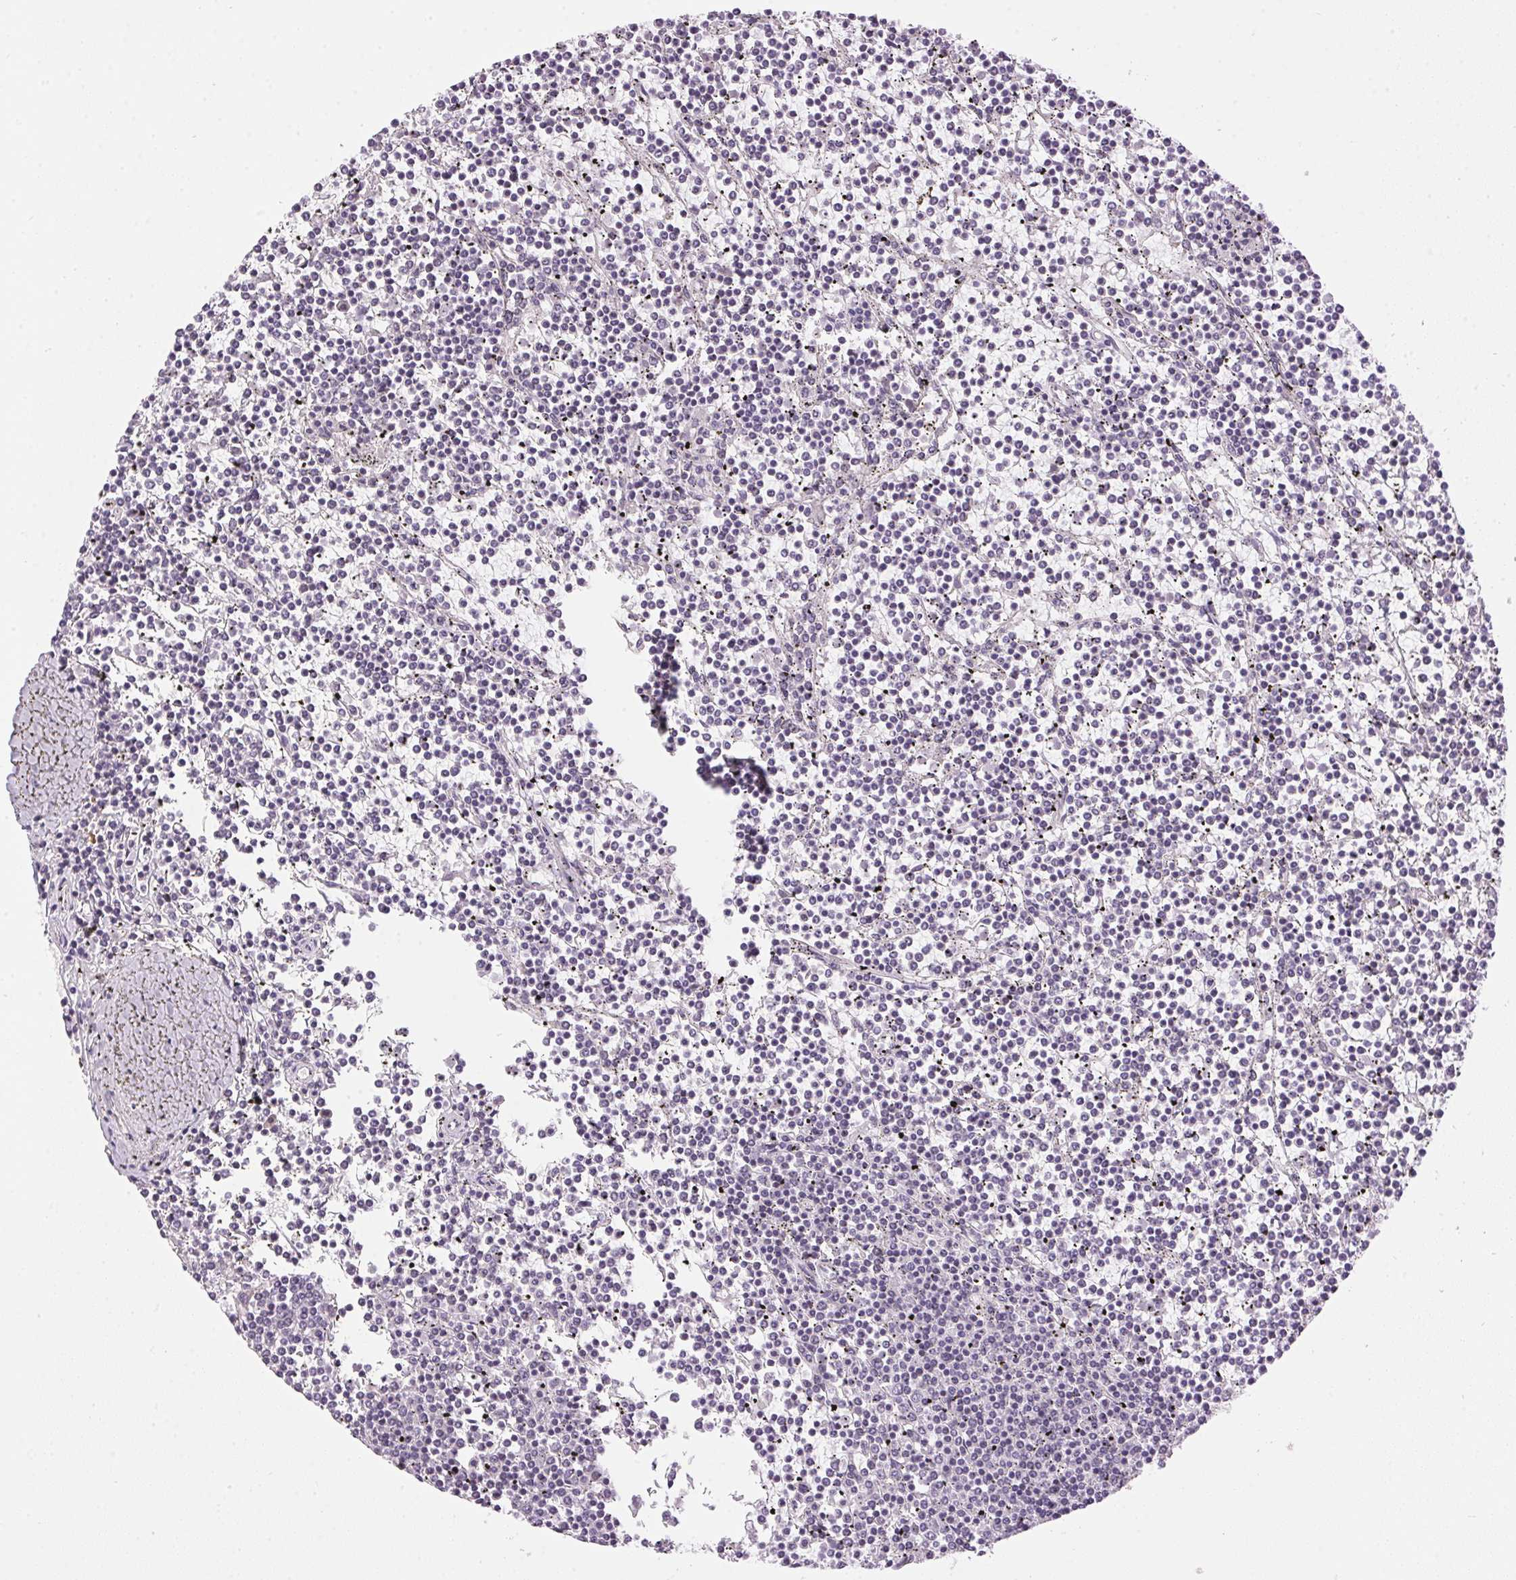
{"staining": {"intensity": "negative", "quantity": "none", "location": "none"}, "tissue": "lymphoma", "cell_type": "Tumor cells", "image_type": "cancer", "snomed": [{"axis": "morphology", "description": "Malignant lymphoma, non-Hodgkin's type, Low grade"}, {"axis": "topography", "description": "Spleen"}], "caption": "Tumor cells are negative for brown protein staining in lymphoma.", "gene": "GOLPH3", "patient": {"sex": "female", "age": 19}}